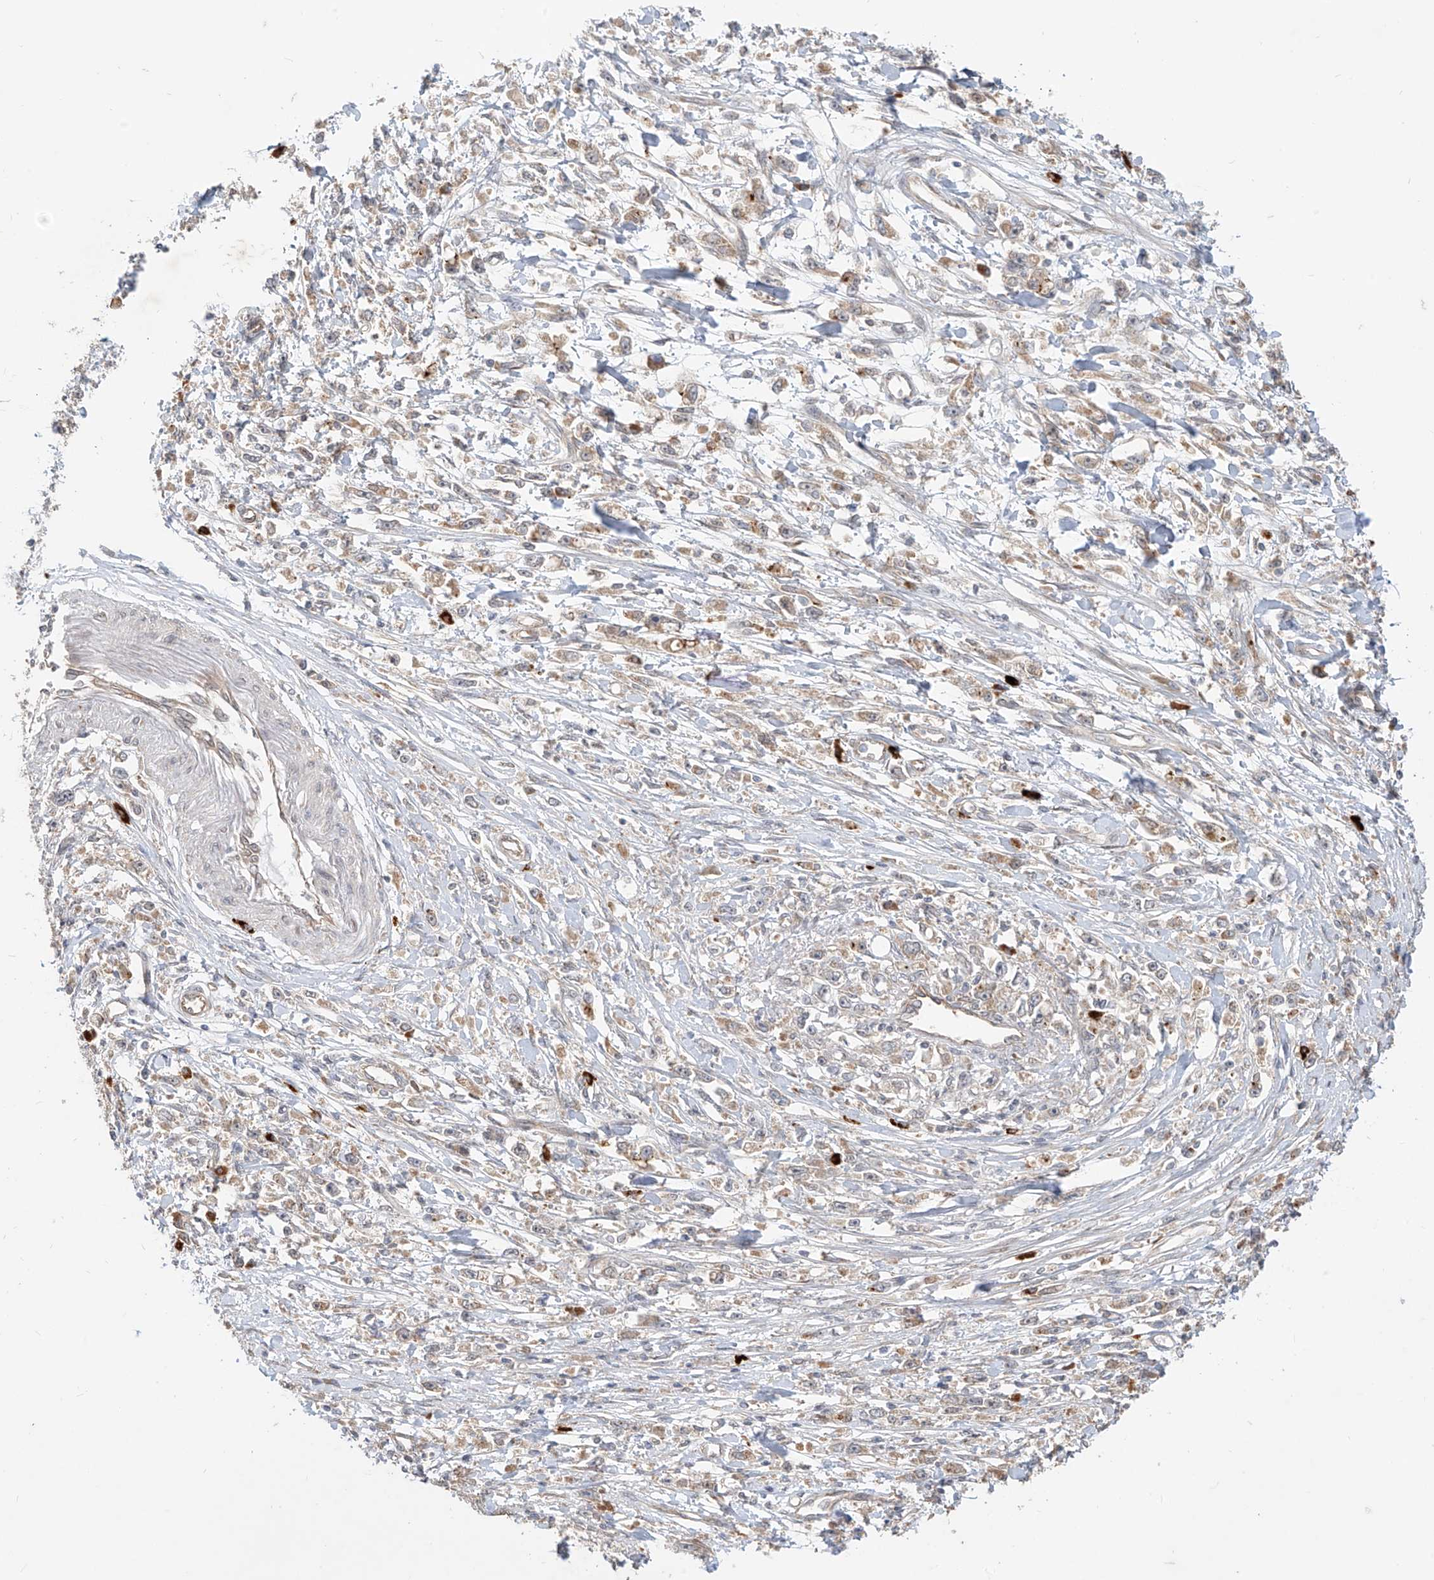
{"staining": {"intensity": "weak", "quantity": "25%-75%", "location": "cytoplasmic/membranous"}, "tissue": "stomach cancer", "cell_type": "Tumor cells", "image_type": "cancer", "snomed": [{"axis": "morphology", "description": "Adenocarcinoma, NOS"}, {"axis": "topography", "description": "Stomach"}], "caption": "An image of human adenocarcinoma (stomach) stained for a protein demonstrates weak cytoplasmic/membranous brown staining in tumor cells. Using DAB (brown) and hematoxylin (blue) stains, captured at high magnification using brightfield microscopy.", "gene": "MTUS2", "patient": {"sex": "female", "age": 59}}